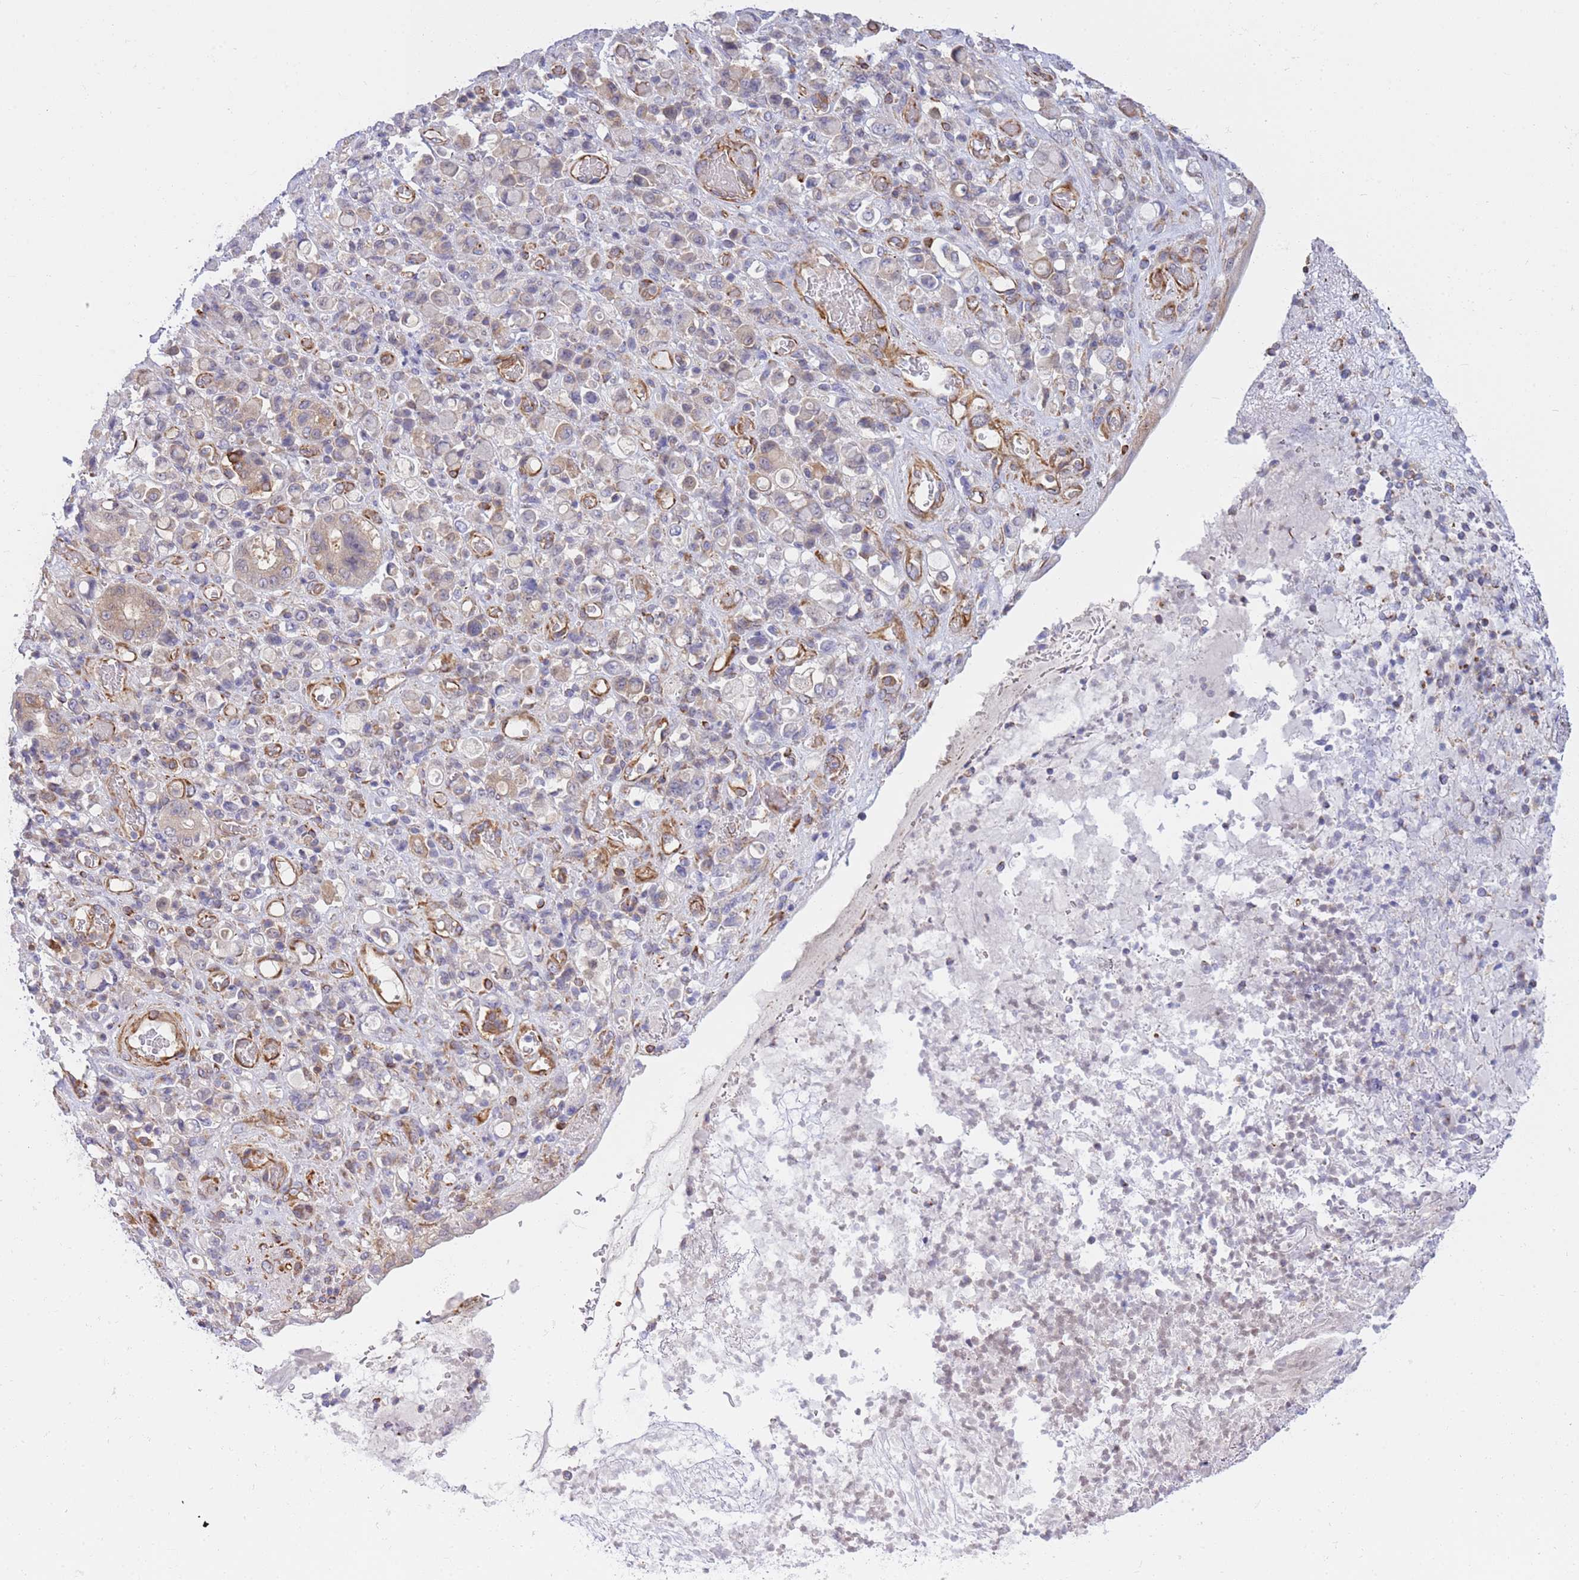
{"staining": {"intensity": "weak", "quantity": "<25%", "location": "cytoplasmic/membranous"}, "tissue": "stomach cancer", "cell_type": "Tumor cells", "image_type": "cancer", "snomed": [{"axis": "morphology", "description": "Normal tissue, NOS"}, {"axis": "morphology", "description": "Adenocarcinoma, NOS"}, {"axis": "topography", "description": "Stomach"}], "caption": "This is a photomicrograph of immunohistochemistry staining of stomach cancer (adenocarcinoma), which shows no staining in tumor cells.", "gene": "ECPAS", "patient": {"sex": "female", "age": 79}}